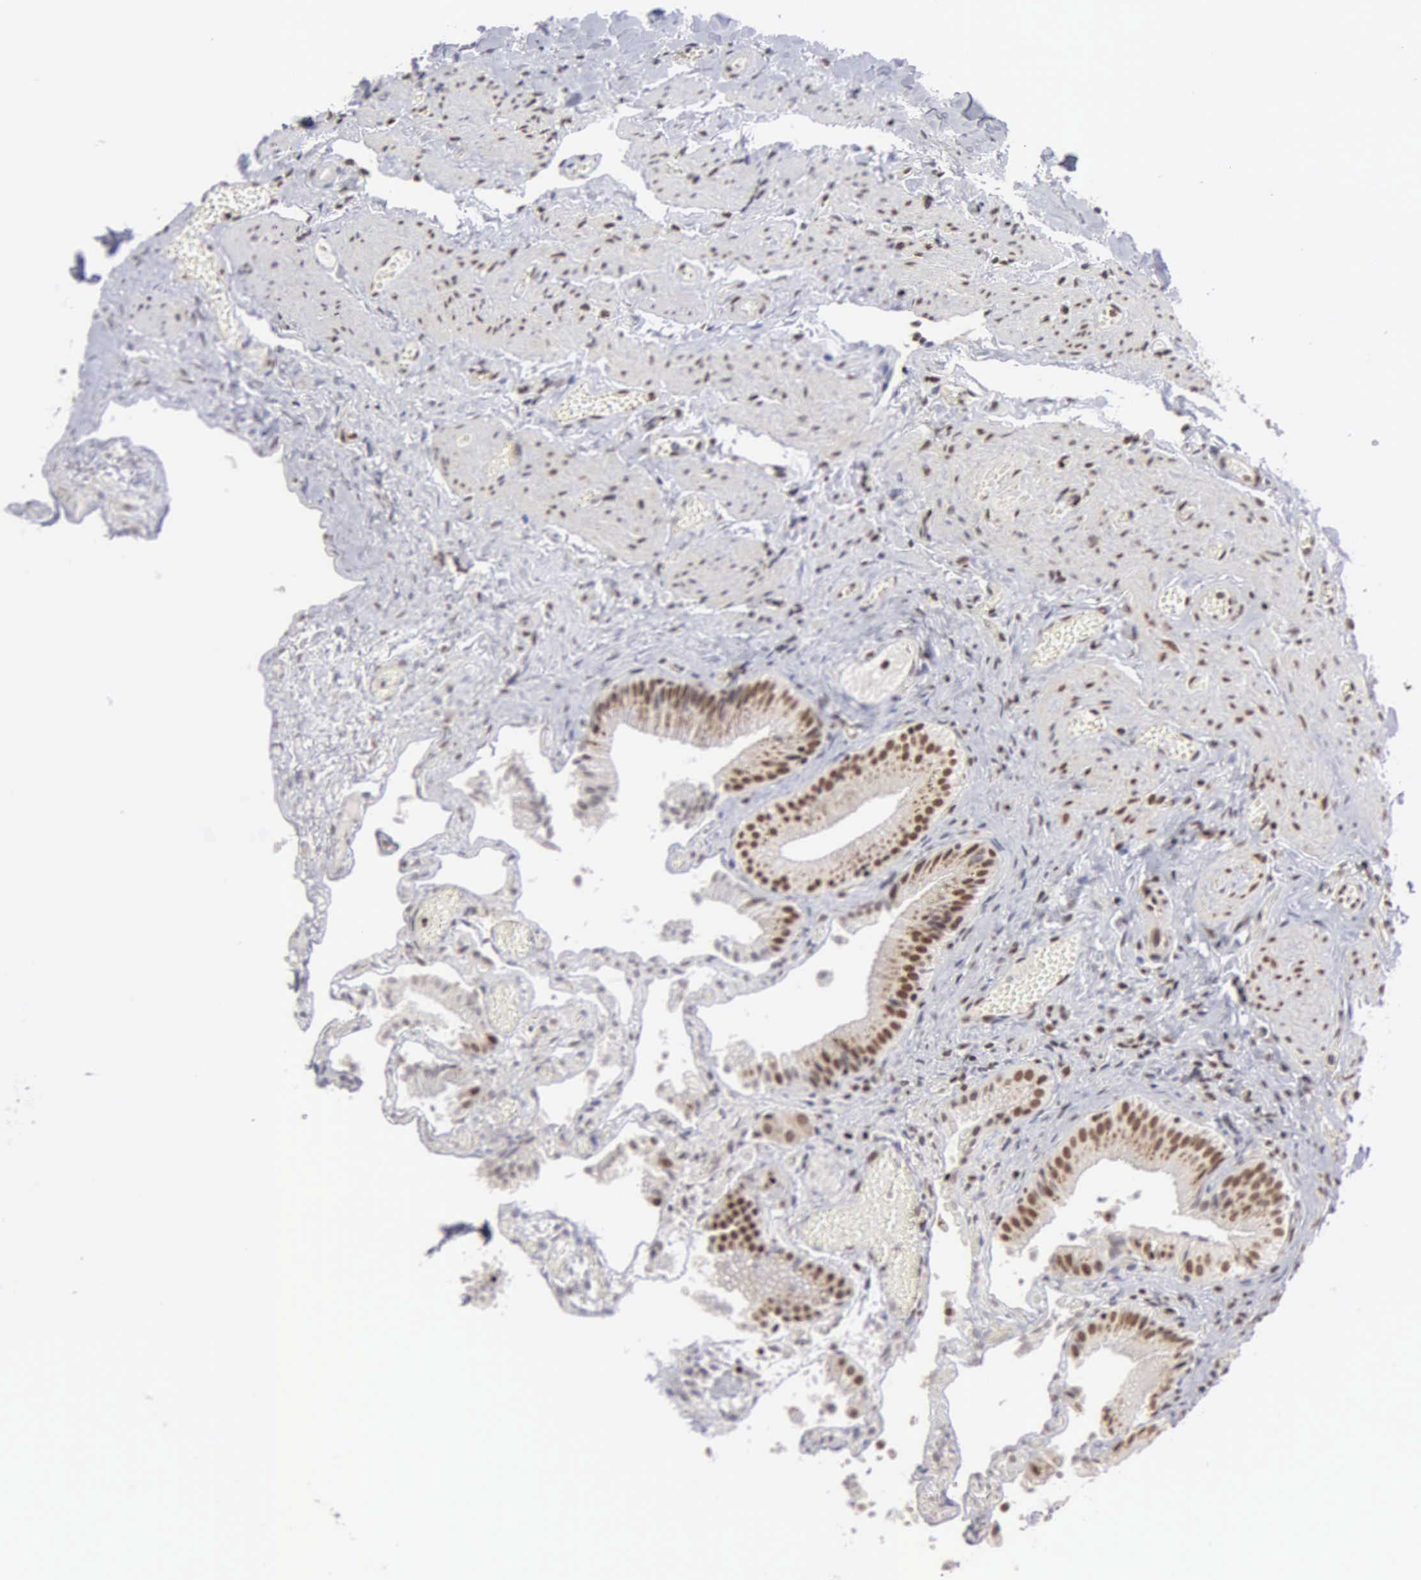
{"staining": {"intensity": "moderate", "quantity": ">75%", "location": "nuclear"}, "tissue": "gallbladder", "cell_type": "Glandular cells", "image_type": "normal", "snomed": [{"axis": "morphology", "description": "Normal tissue, NOS"}, {"axis": "topography", "description": "Gallbladder"}], "caption": "Gallbladder stained with a brown dye demonstrates moderate nuclear positive expression in approximately >75% of glandular cells.", "gene": "GTF2A1", "patient": {"sex": "female", "age": 44}}